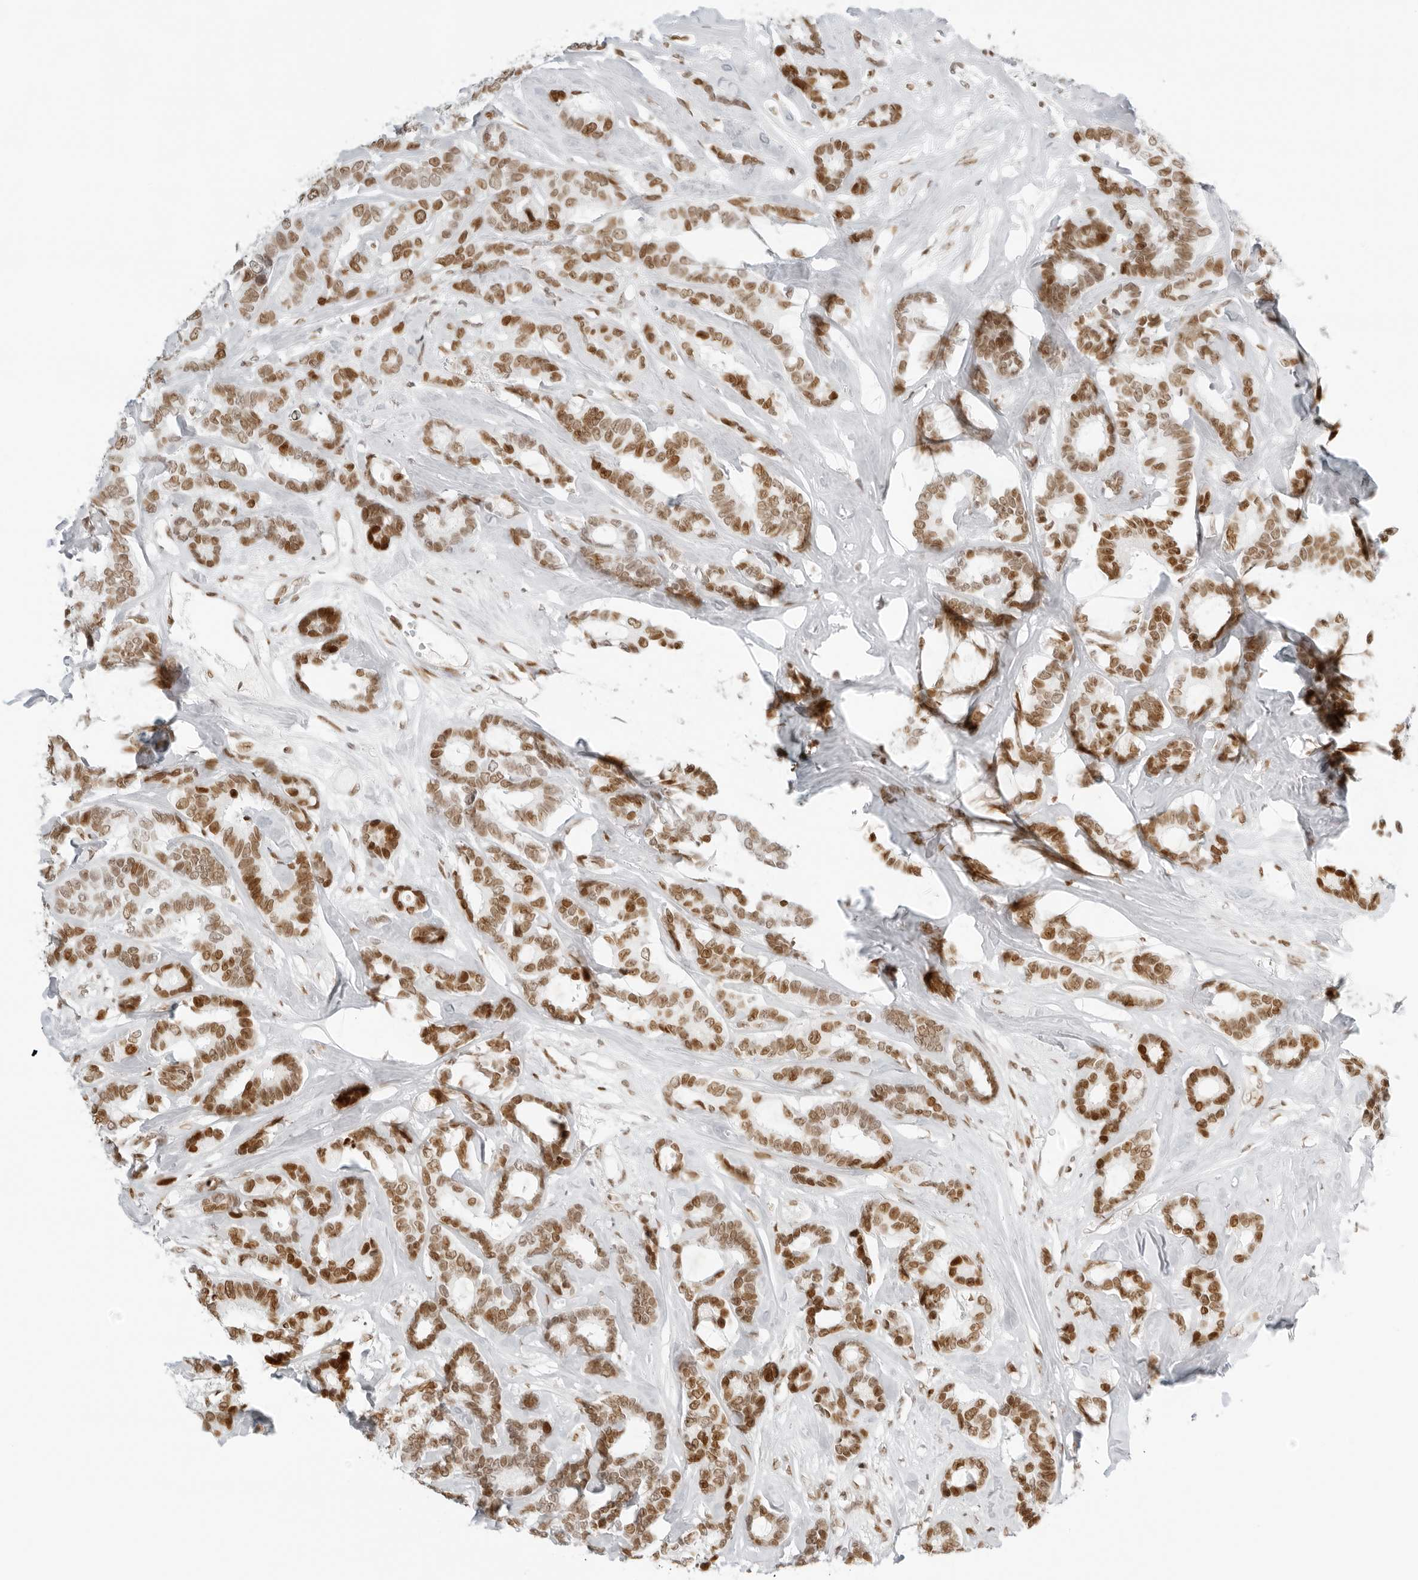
{"staining": {"intensity": "moderate", "quantity": ">75%", "location": "nuclear"}, "tissue": "breast cancer", "cell_type": "Tumor cells", "image_type": "cancer", "snomed": [{"axis": "morphology", "description": "Duct carcinoma"}, {"axis": "topography", "description": "Breast"}], "caption": "A medium amount of moderate nuclear positivity is present in about >75% of tumor cells in intraductal carcinoma (breast) tissue.", "gene": "RCC1", "patient": {"sex": "female", "age": 87}}